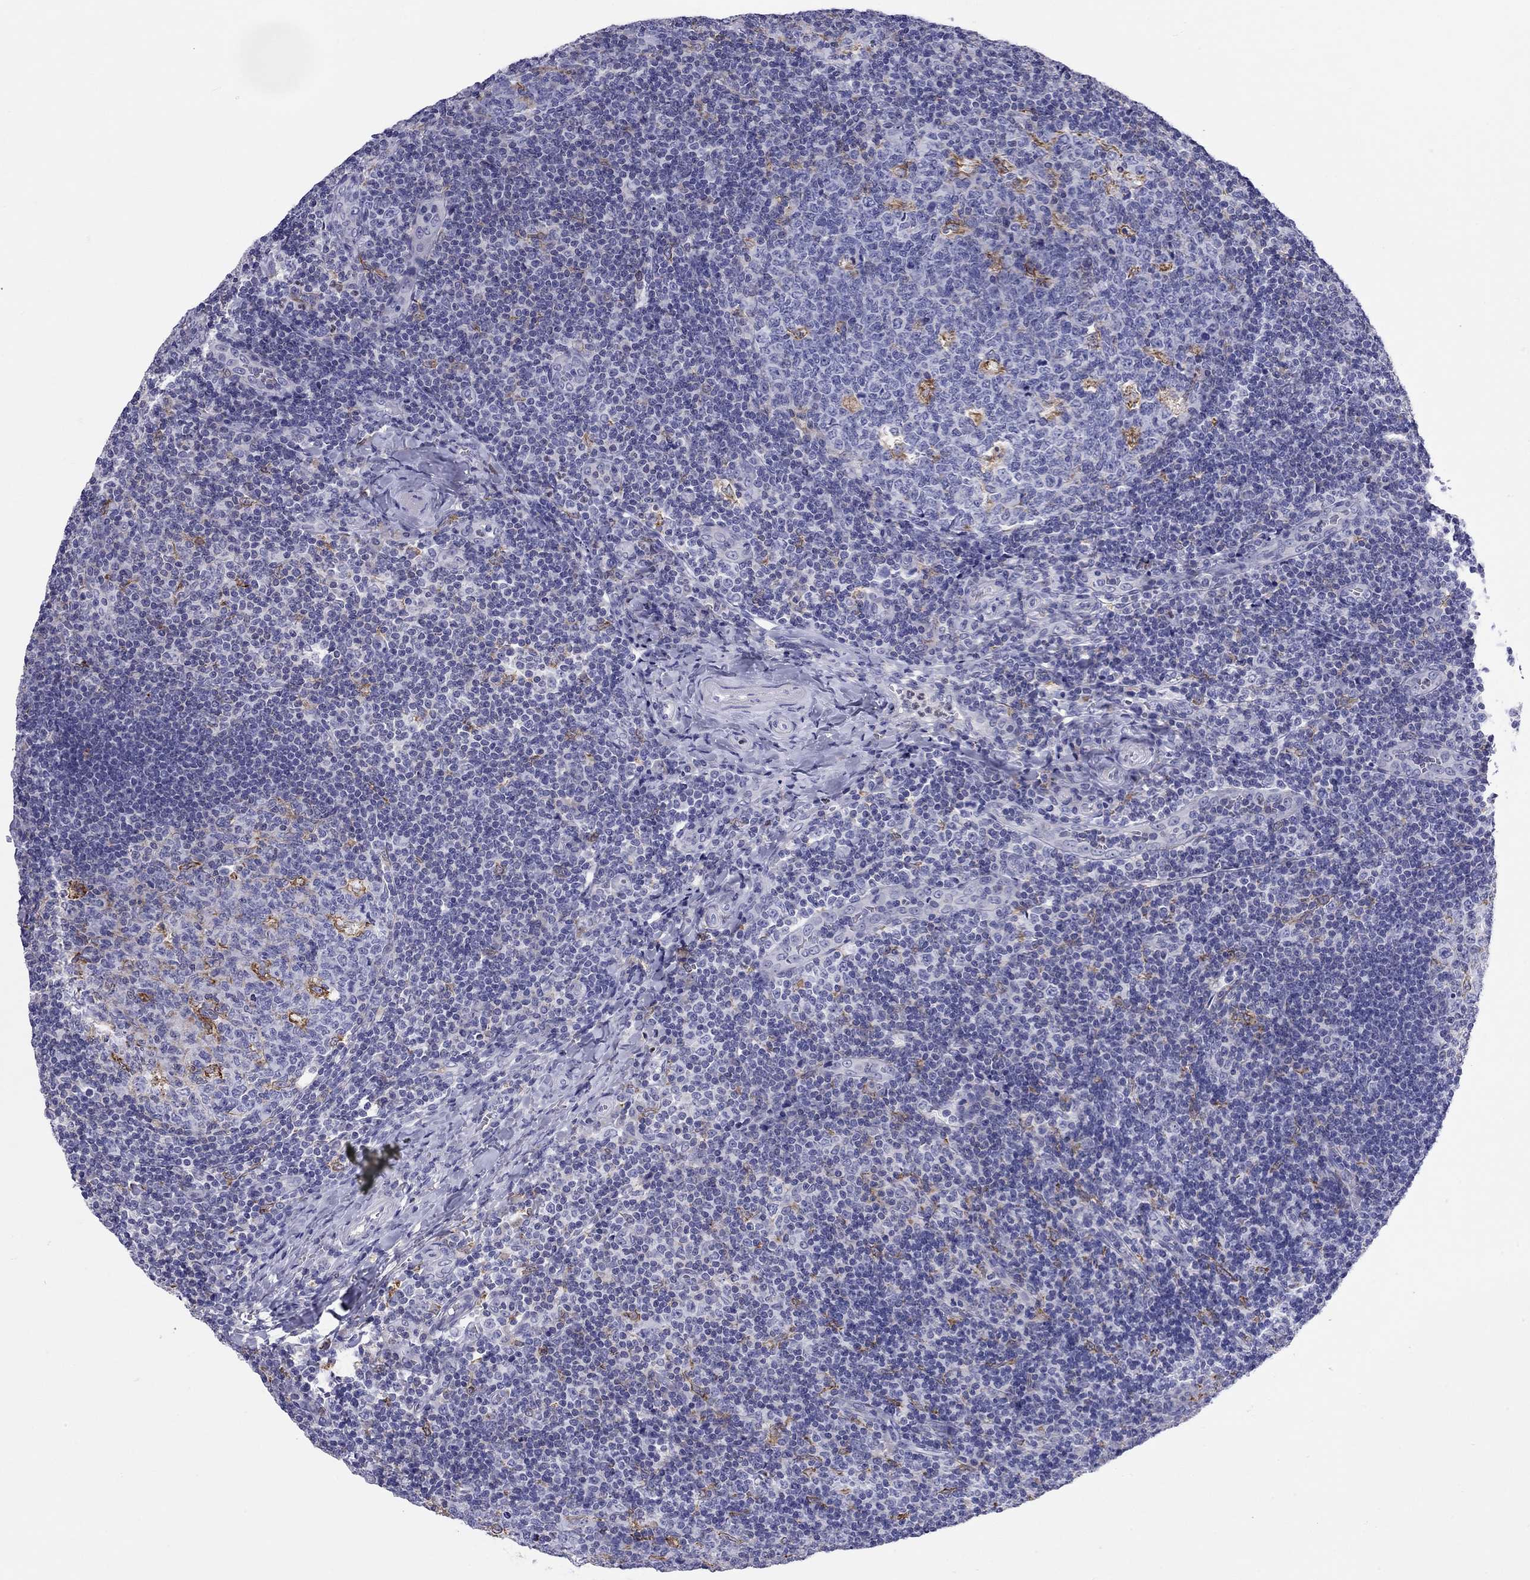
{"staining": {"intensity": "strong", "quantity": "<25%", "location": "cytoplasmic/membranous"}, "tissue": "tonsil", "cell_type": "Germinal center cells", "image_type": "normal", "snomed": [{"axis": "morphology", "description": "Normal tissue, NOS"}, {"axis": "topography", "description": "Tonsil"}], "caption": "There is medium levels of strong cytoplasmic/membranous positivity in germinal center cells of normal tonsil, as demonstrated by immunohistochemical staining (brown color).", "gene": "SLC46A2", "patient": {"sex": "male", "age": 17}}